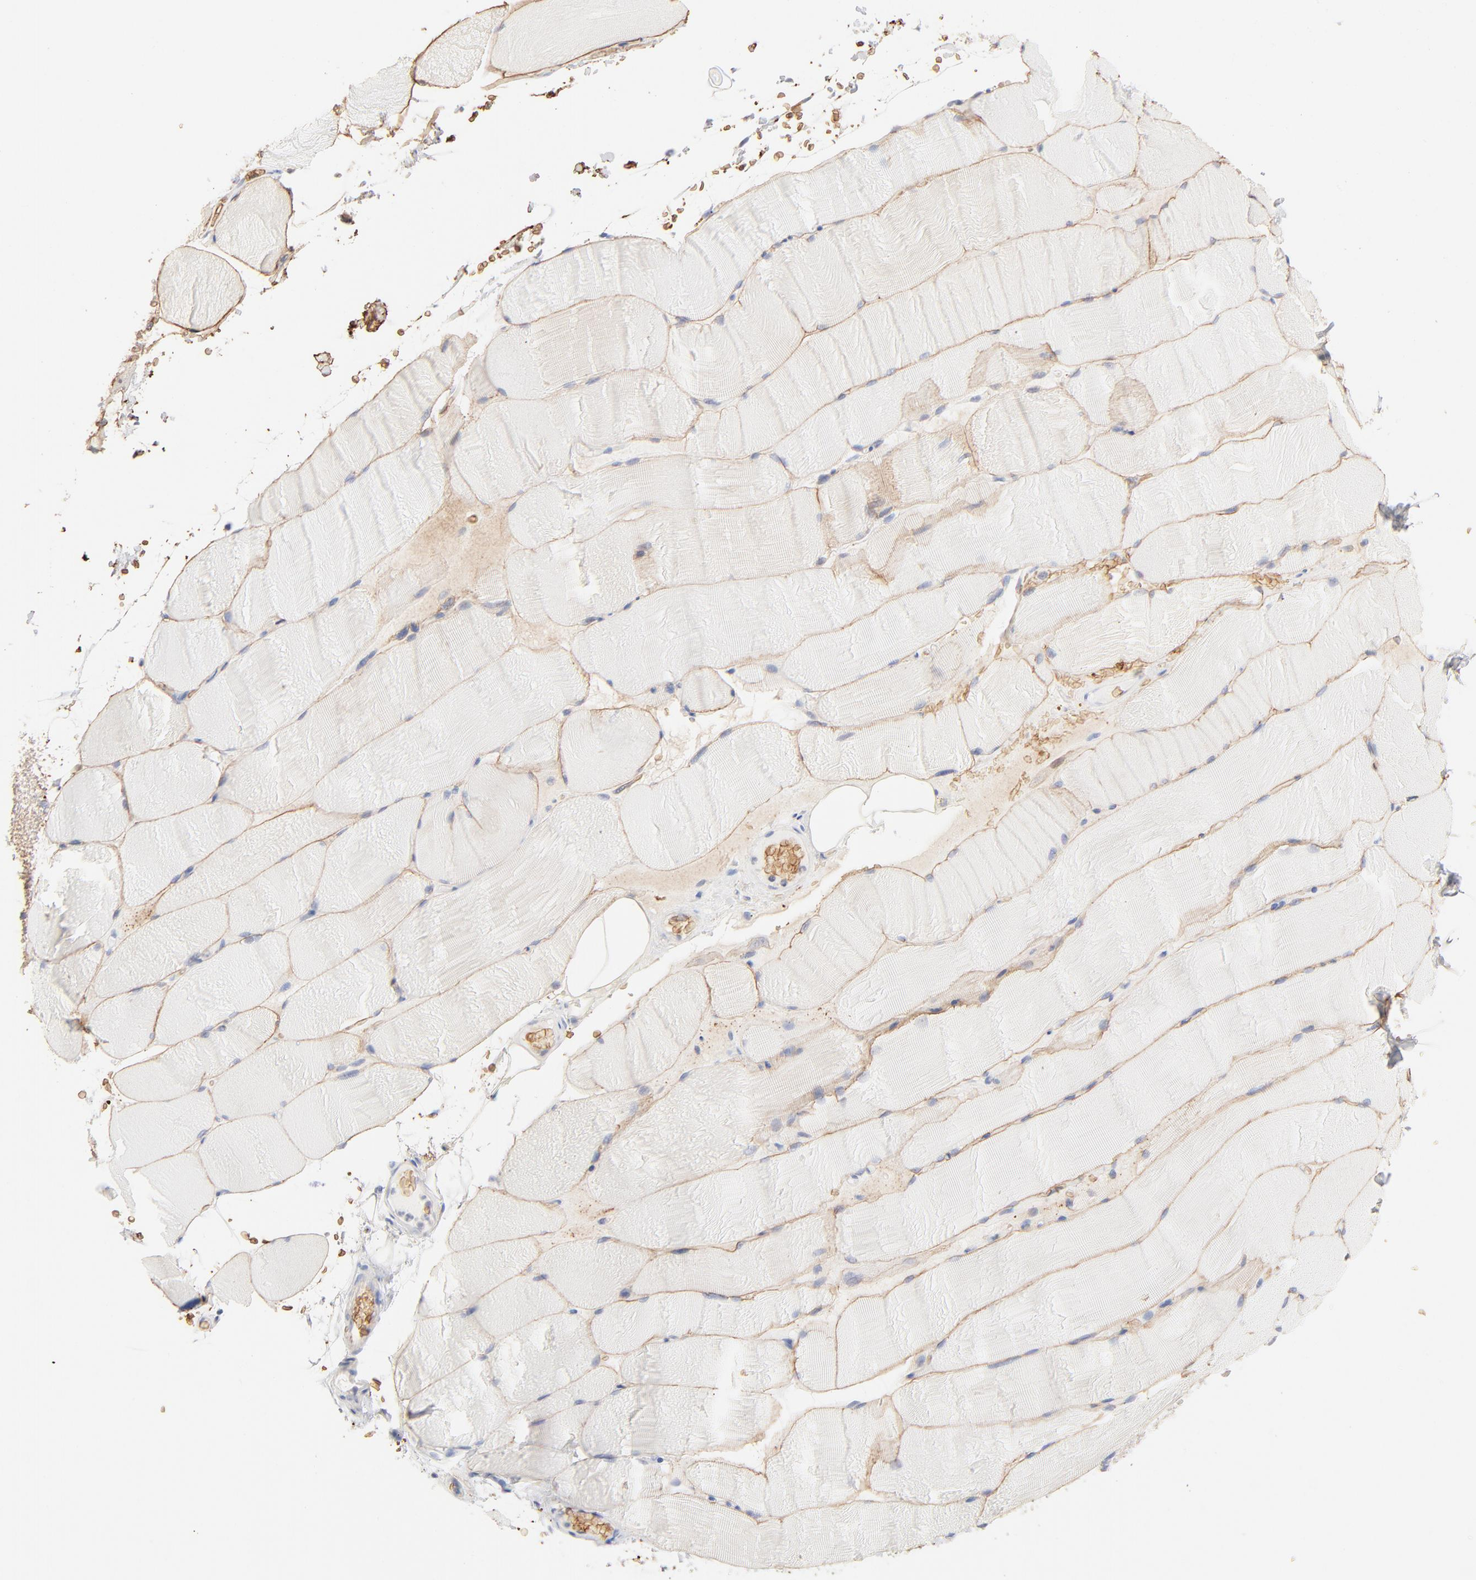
{"staining": {"intensity": "weak", "quantity": "25%-75%", "location": "cytoplasmic/membranous"}, "tissue": "skeletal muscle", "cell_type": "Myocytes", "image_type": "normal", "snomed": [{"axis": "morphology", "description": "Normal tissue, NOS"}, {"axis": "topography", "description": "Skeletal muscle"}], "caption": "An immunohistochemistry histopathology image of benign tissue is shown. Protein staining in brown shows weak cytoplasmic/membranous positivity in skeletal muscle within myocytes.", "gene": "SPTB", "patient": {"sex": "female", "age": 37}}